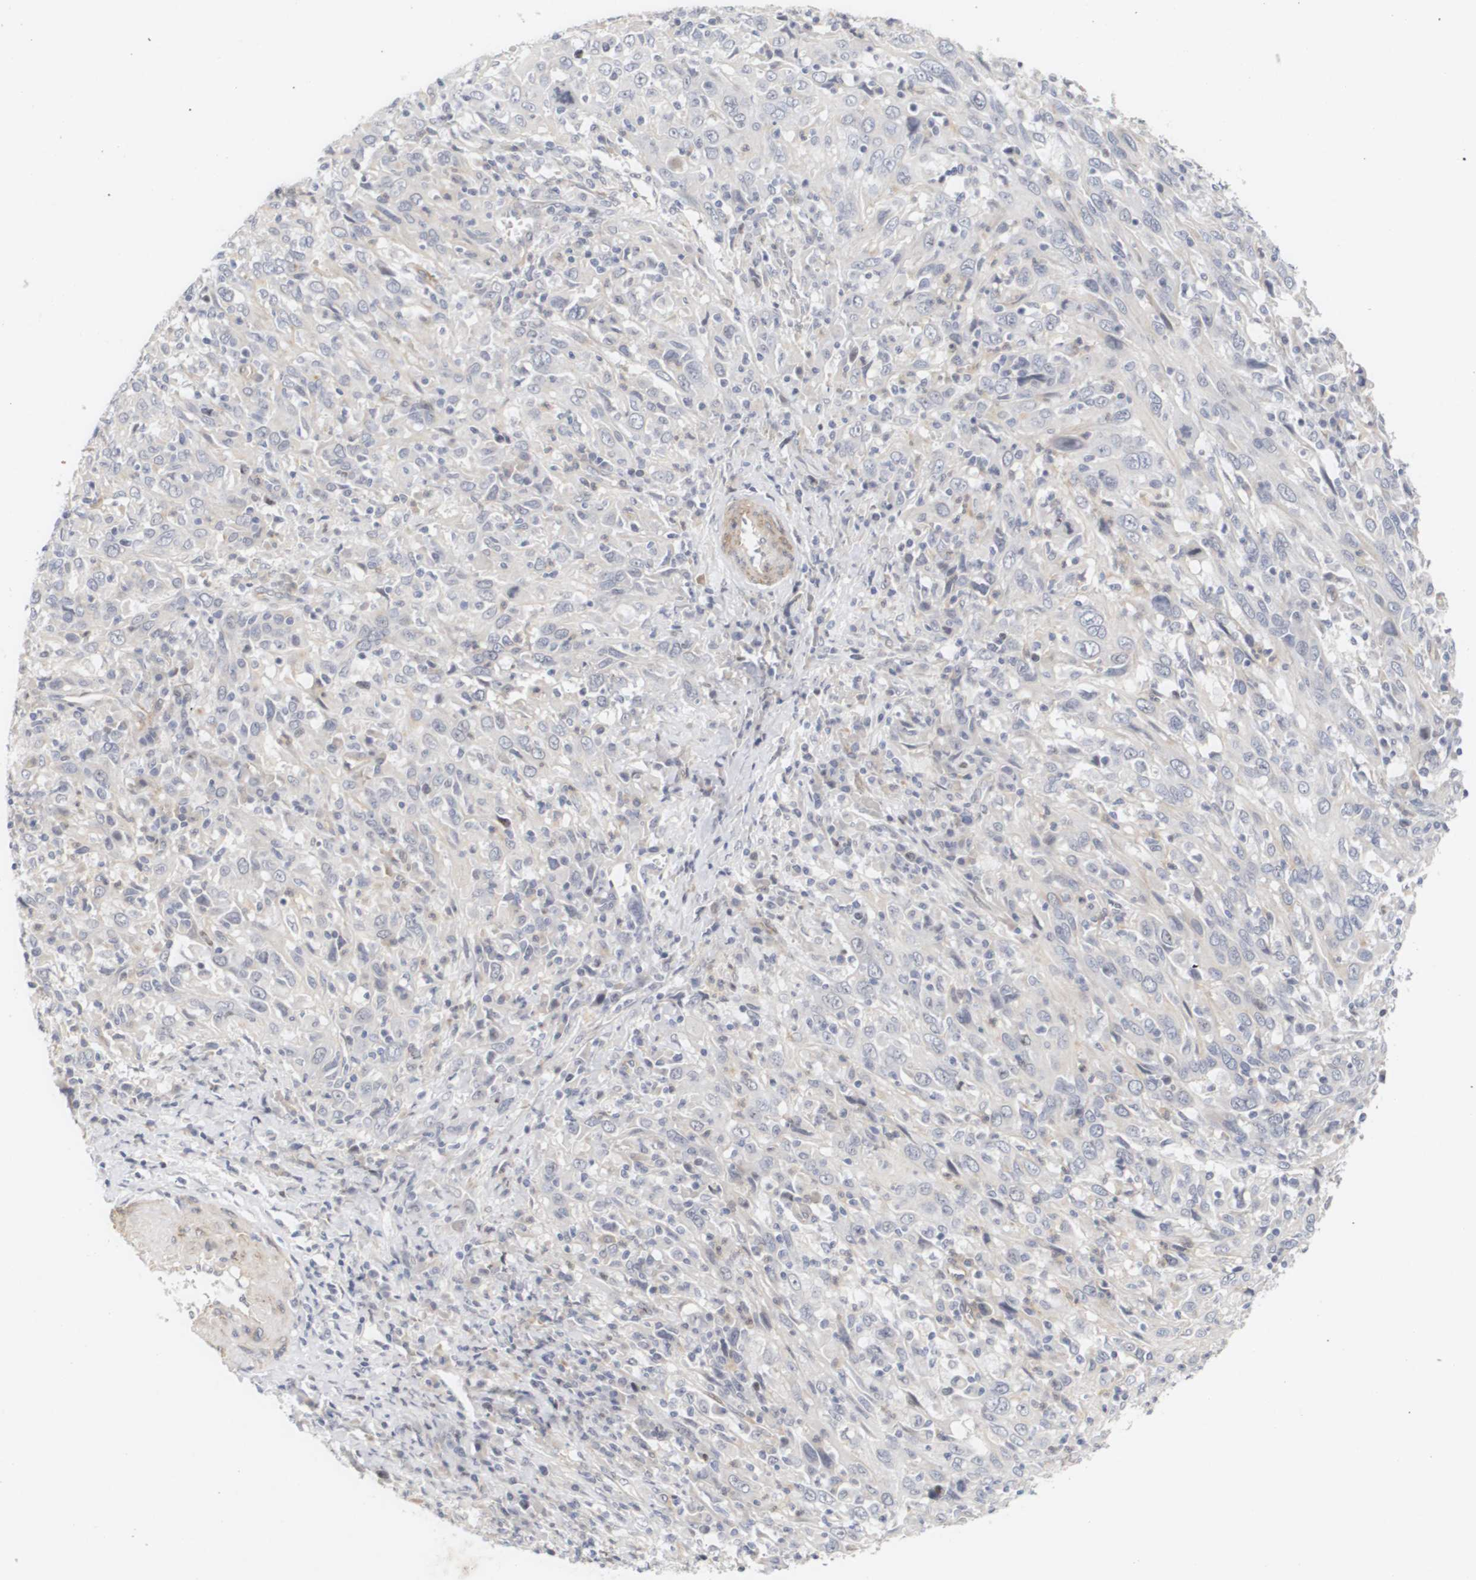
{"staining": {"intensity": "negative", "quantity": "none", "location": "none"}, "tissue": "cervical cancer", "cell_type": "Tumor cells", "image_type": "cancer", "snomed": [{"axis": "morphology", "description": "Squamous cell carcinoma, NOS"}, {"axis": "topography", "description": "Cervix"}], "caption": "Squamous cell carcinoma (cervical) stained for a protein using immunohistochemistry (IHC) exhibits no expression tumor cells.", "gene": "CYB561", "patient": {"sex": "female", "age": 46}}